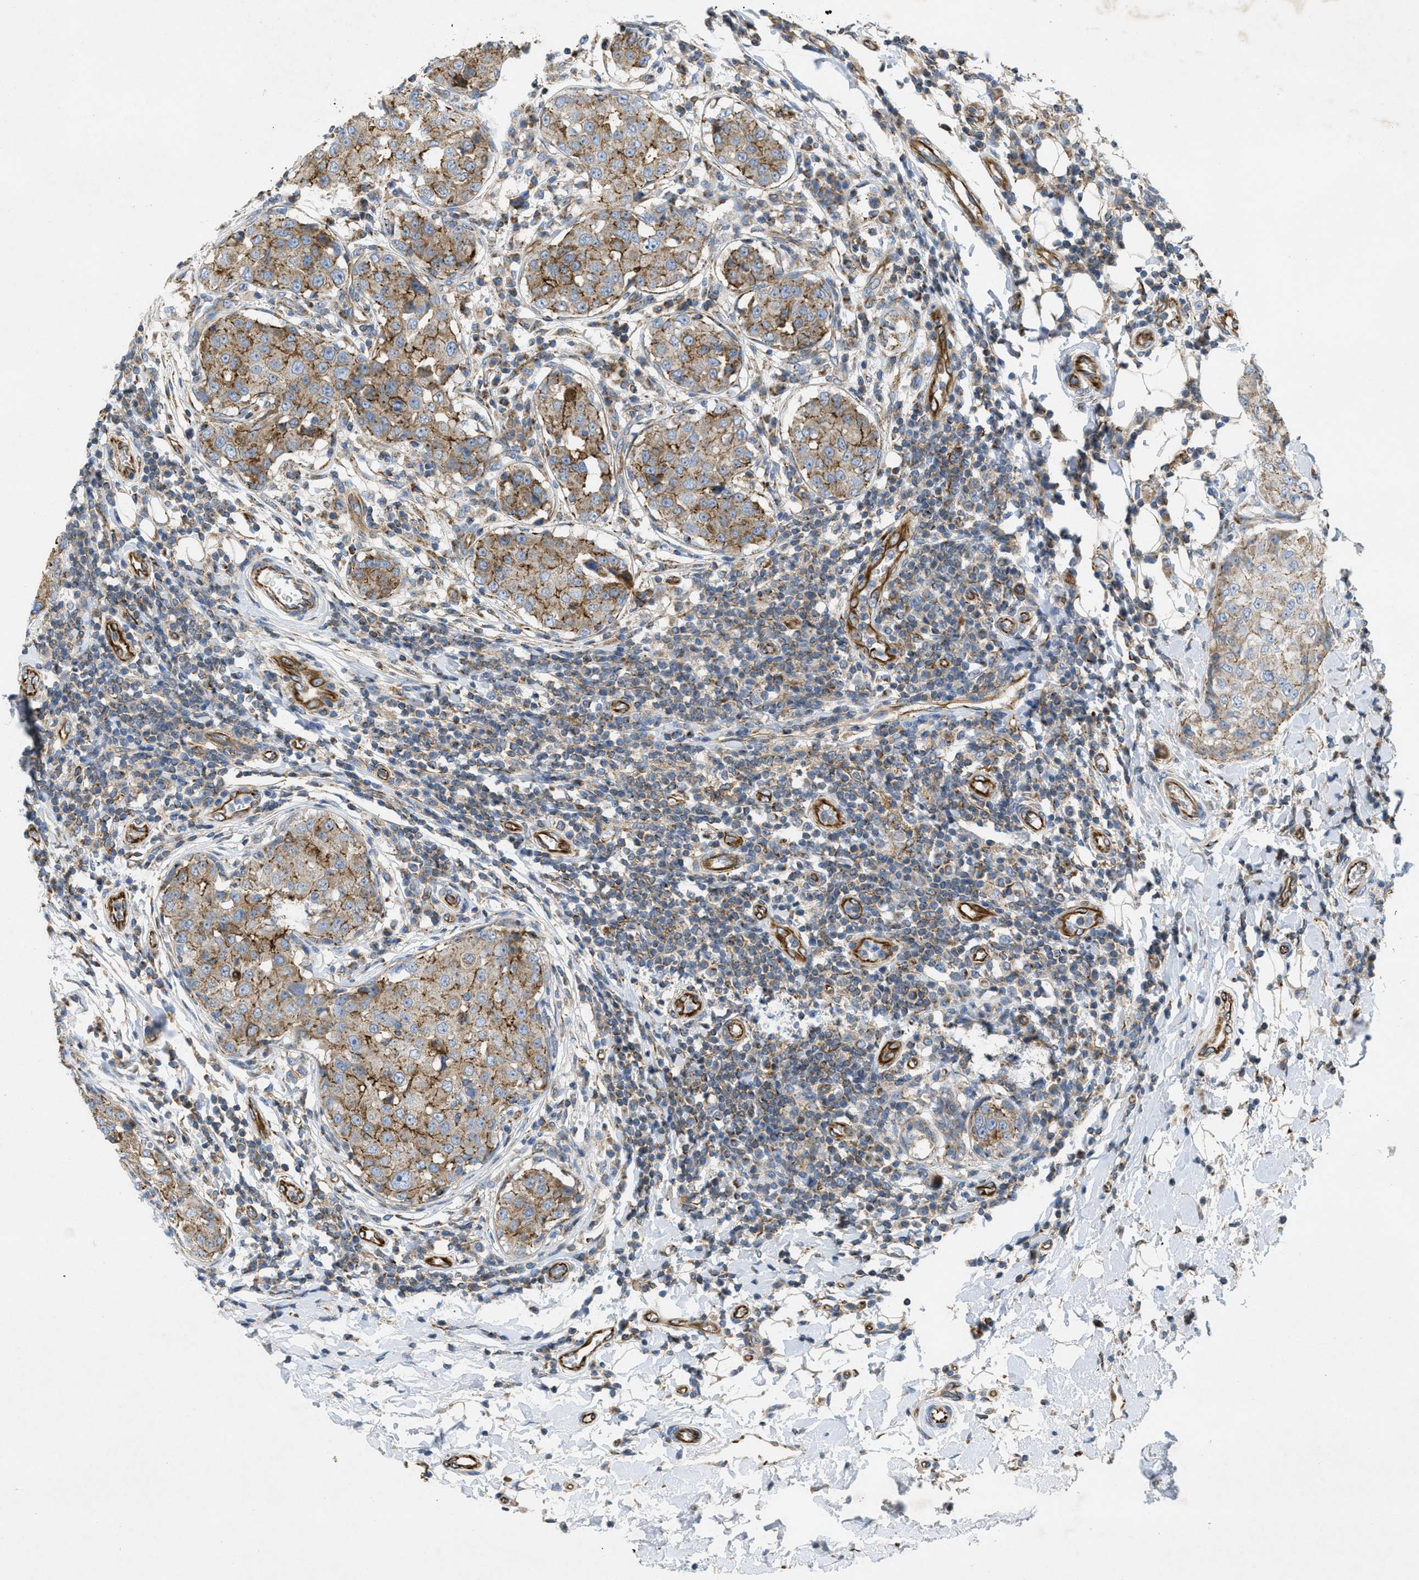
{"staining": {"intensity": "strong", "quantity": "25%-75%", "location": "cytoplasmic/membranous"}, "tissue": "breast cancer", "cell_type": "Tumor cells", "image_type": "cancer", "snomed": [{"axis": "morphology", "description": "Duct carcinoma"}, {"axis": "topography", "description": "Breast"}], "caption": "A histopathology image of breast infiltrating ductal carcinoma stained for a protein displays strong cytoplasmic/membranous brown staining in tumor cells.", "gene": "BTN3A1", "patient": {"sex": "female", "age": 27}}